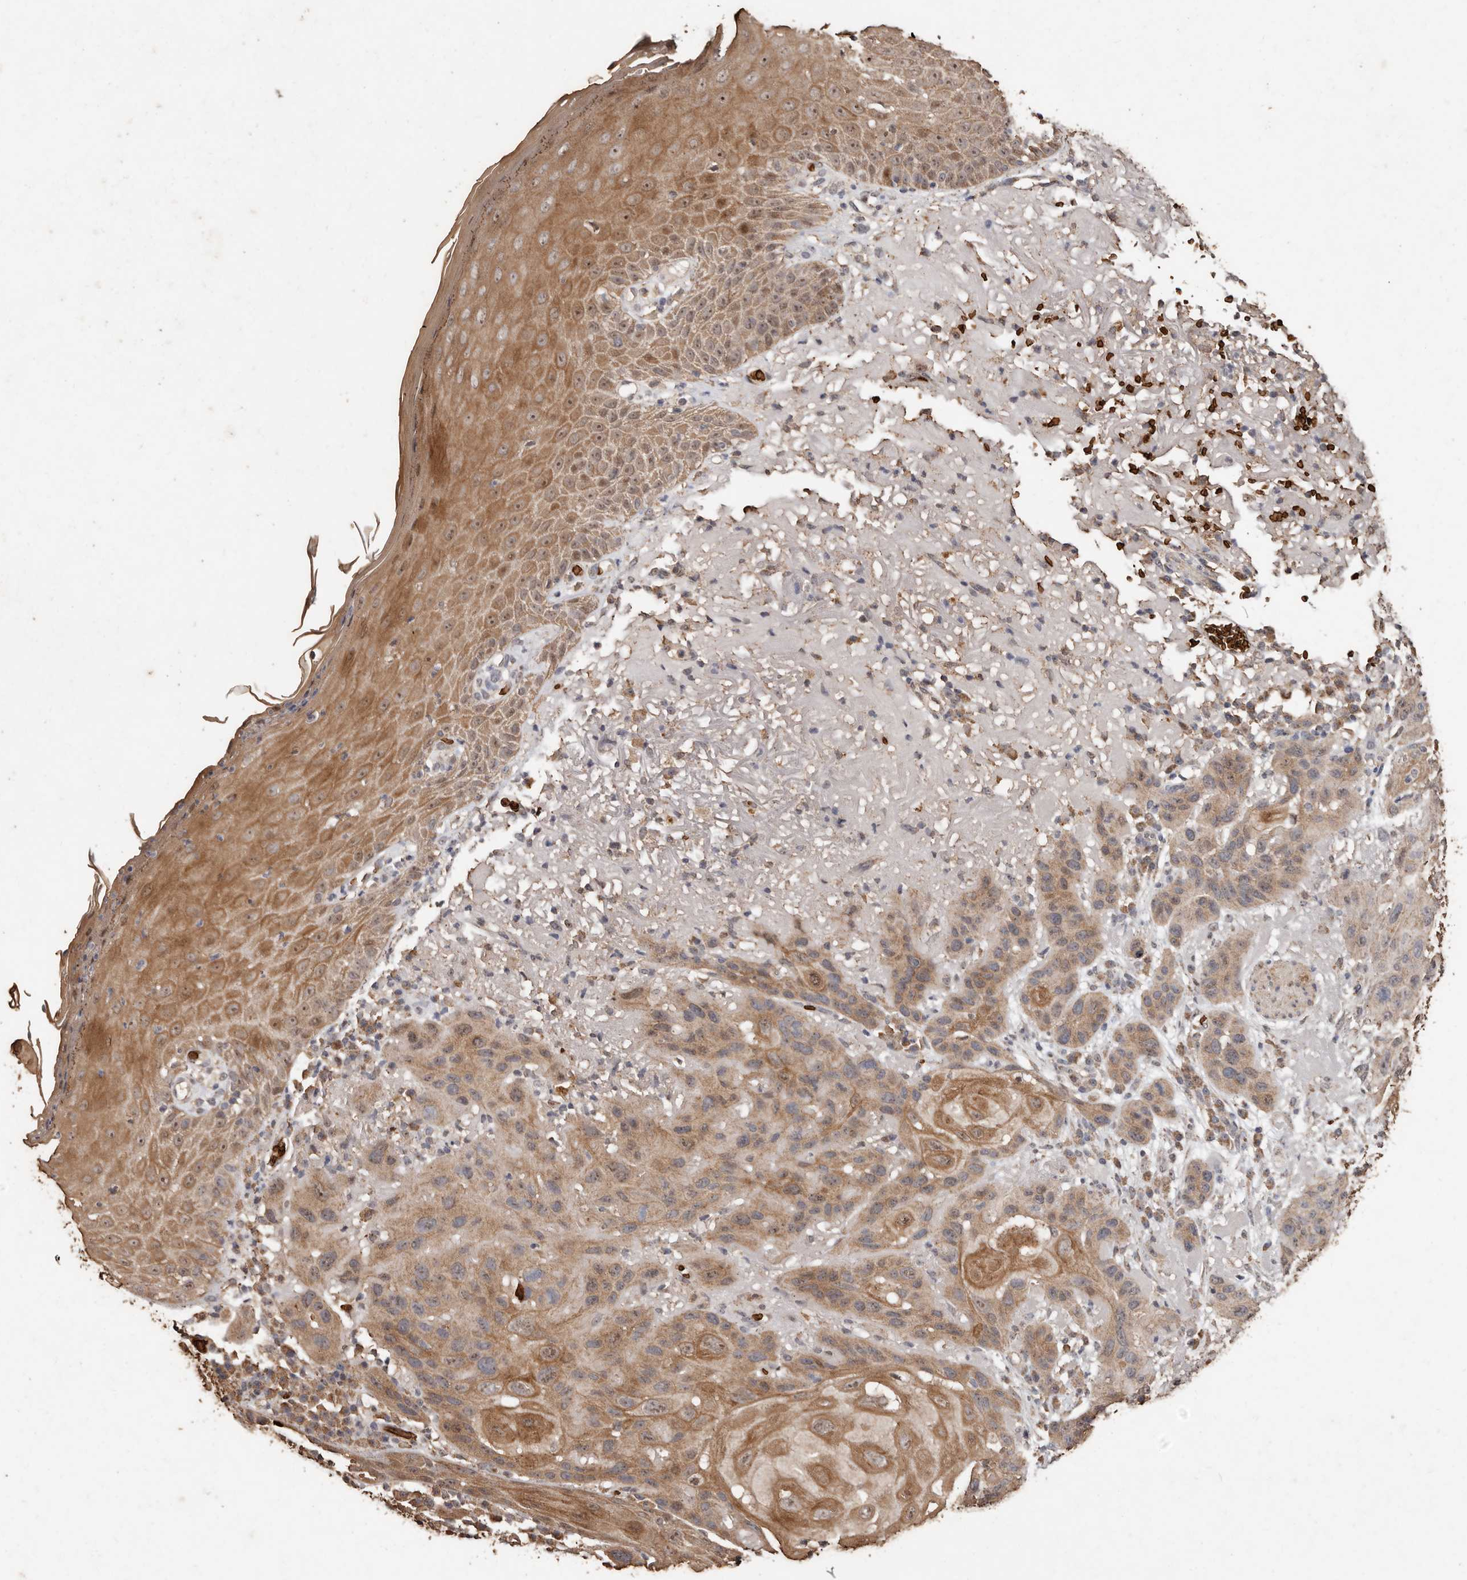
{"staining": {"intensity": "moderate", "quantity": ">75%", "location": "cytoplasmic/membranous"}, "tissue": "skin cancer", "cell_type": "Tumor cells", "image_type": "cancer", "snomed": [{"axis": "morphology", "description": "Normal tissue, NOS"}, {"axis": "morphology", "description": "Squamous cell carcinoma, NOS"}, {"axis": "topography", "description": "Skin"}], "caption": "The image shows staining of skin cancer (squamous cell carcinoma), revealing moderate cytoplasmic/membranous protein positivity (brown color) within tumor cells. Nuclei are stained in blue.", "gene": "GRAMD2A", "patient": {"sex": "female", "age": 96}}